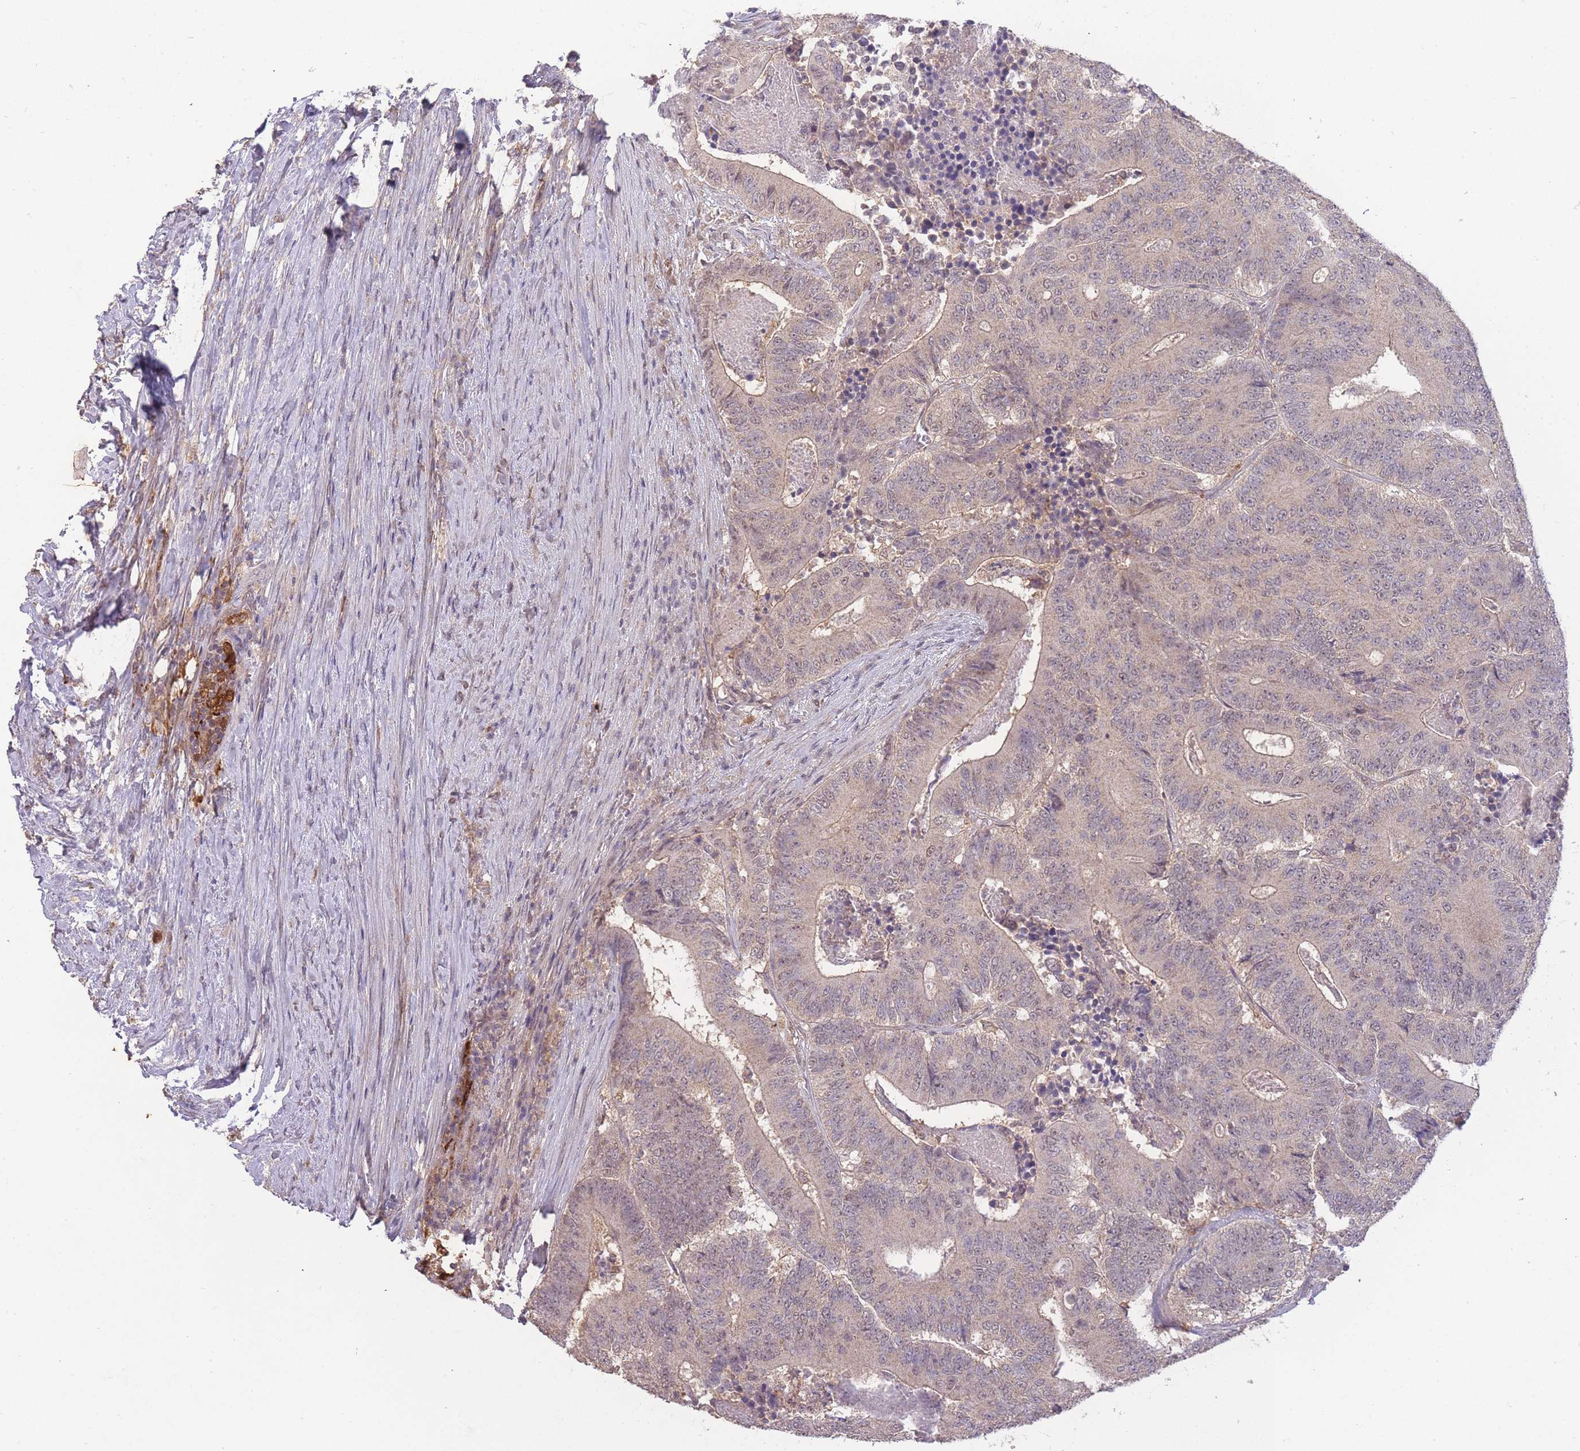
{"staining": {"intensity": "weak", "quantity": "<25%", "location": "cytoplasmic/membranous"}, "tissue": "colorectal cancer", "cell_type": "Tumor cells", "image_type": "cancer", "snomed": [{"axis": "morphology", "description": "Adenocarcinoma, NOS"}, {"axis": "topography", "description": "Colon"}], "caption": "A histopathology image of human adenocarcinoma (colorectal) is negative for staining in tumor cells.", "gene": "RNF144B", "patient": {"sex": "male", "age": 83}}